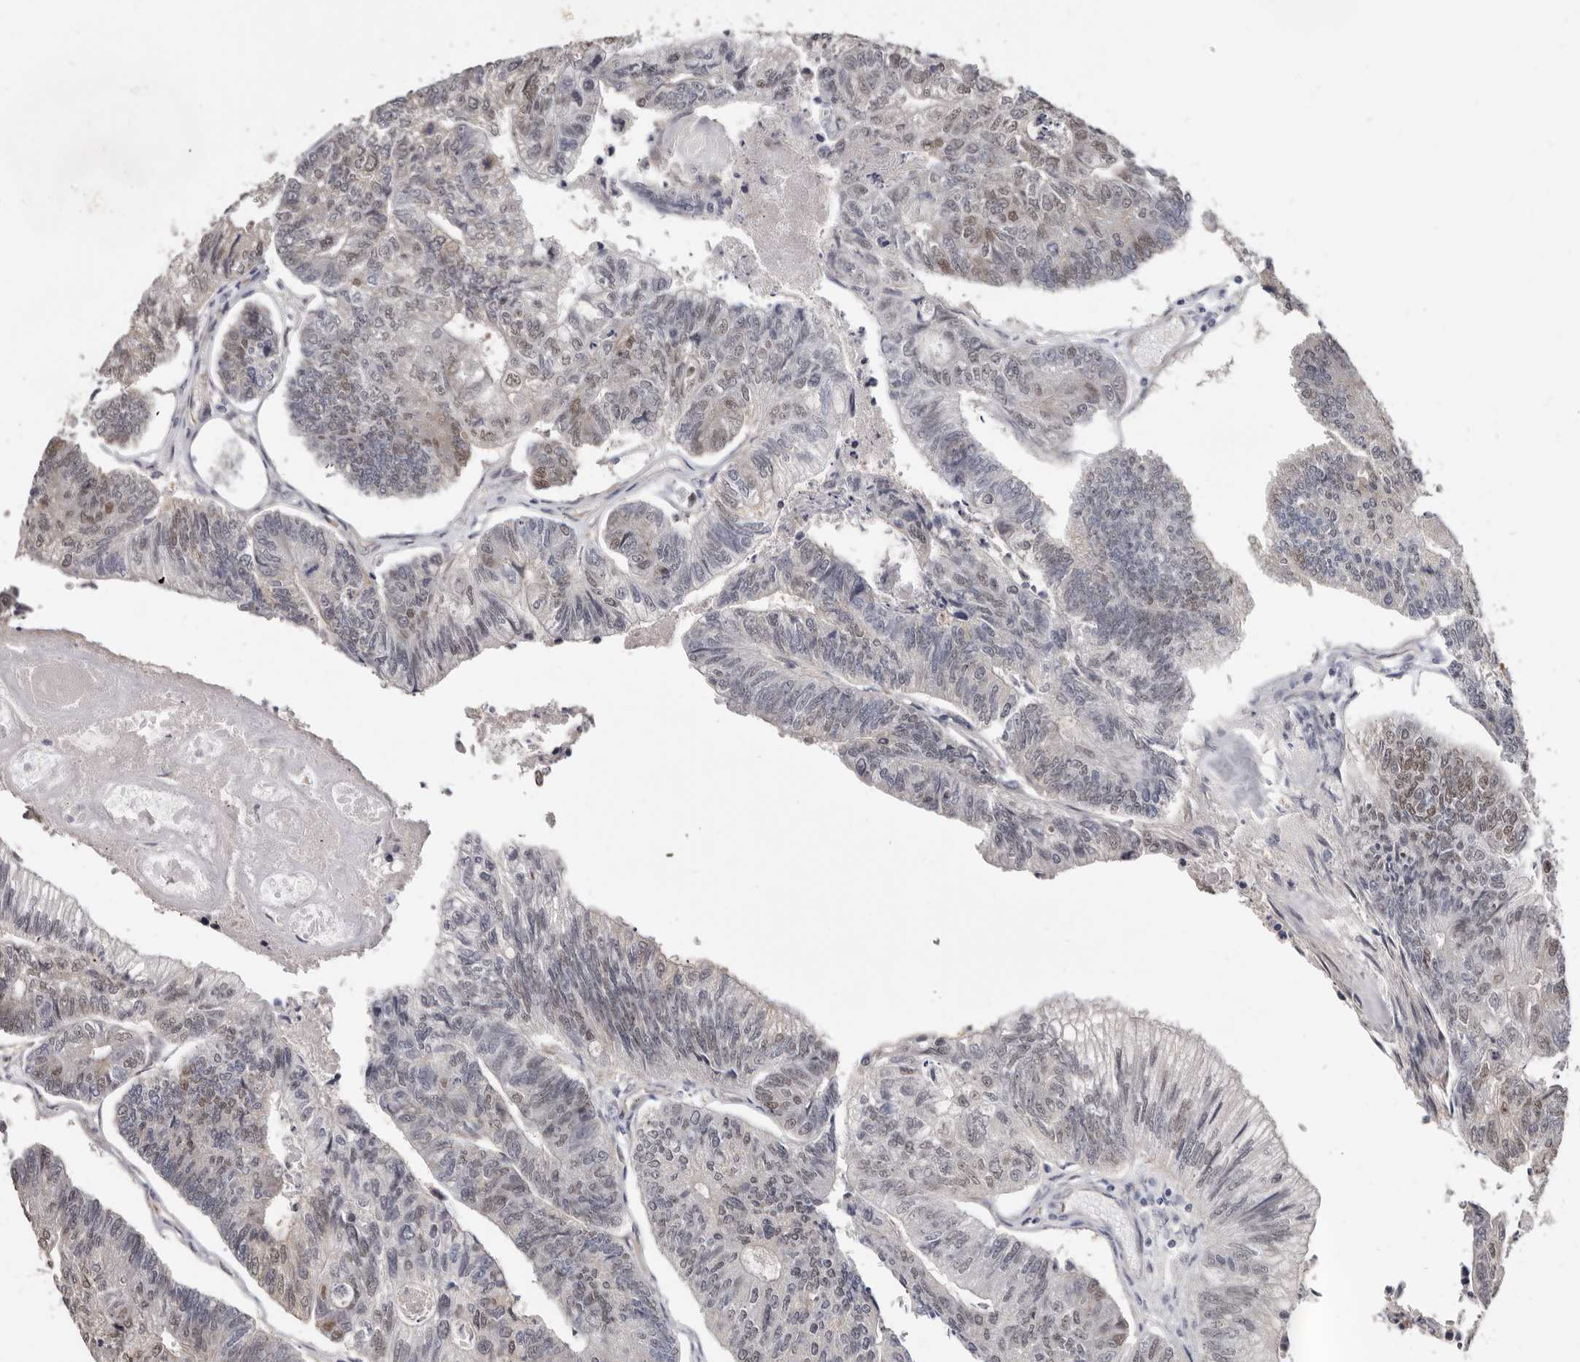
{"staining": {"intensity": "weak", "quantity": "25%-75%", "location": "nuclear"}, "tissue": "colorectal cancer", "cell_type": "Tumor cells", "image_type": "cancer", "snomed": [{"axis": "morphology", "description": "Adenocarcinoma, NOS"}, {"axis": "topography", "description": "Colon"}], "caption": "Immunohistochemical staining of colorectal cancer exhibits low levels of weak nuclear protein expression in approximately 25%-75% of tumor cells. The staining was performed using DAB (3,3'-diaminobenzidine) to visualize the protein expression in brown, while the nuclei were stained in blue with hematoxylin (Magnification: 20x).", "gene": "KHDRBS2", "patient": {"sex": "female", "age": 67}}